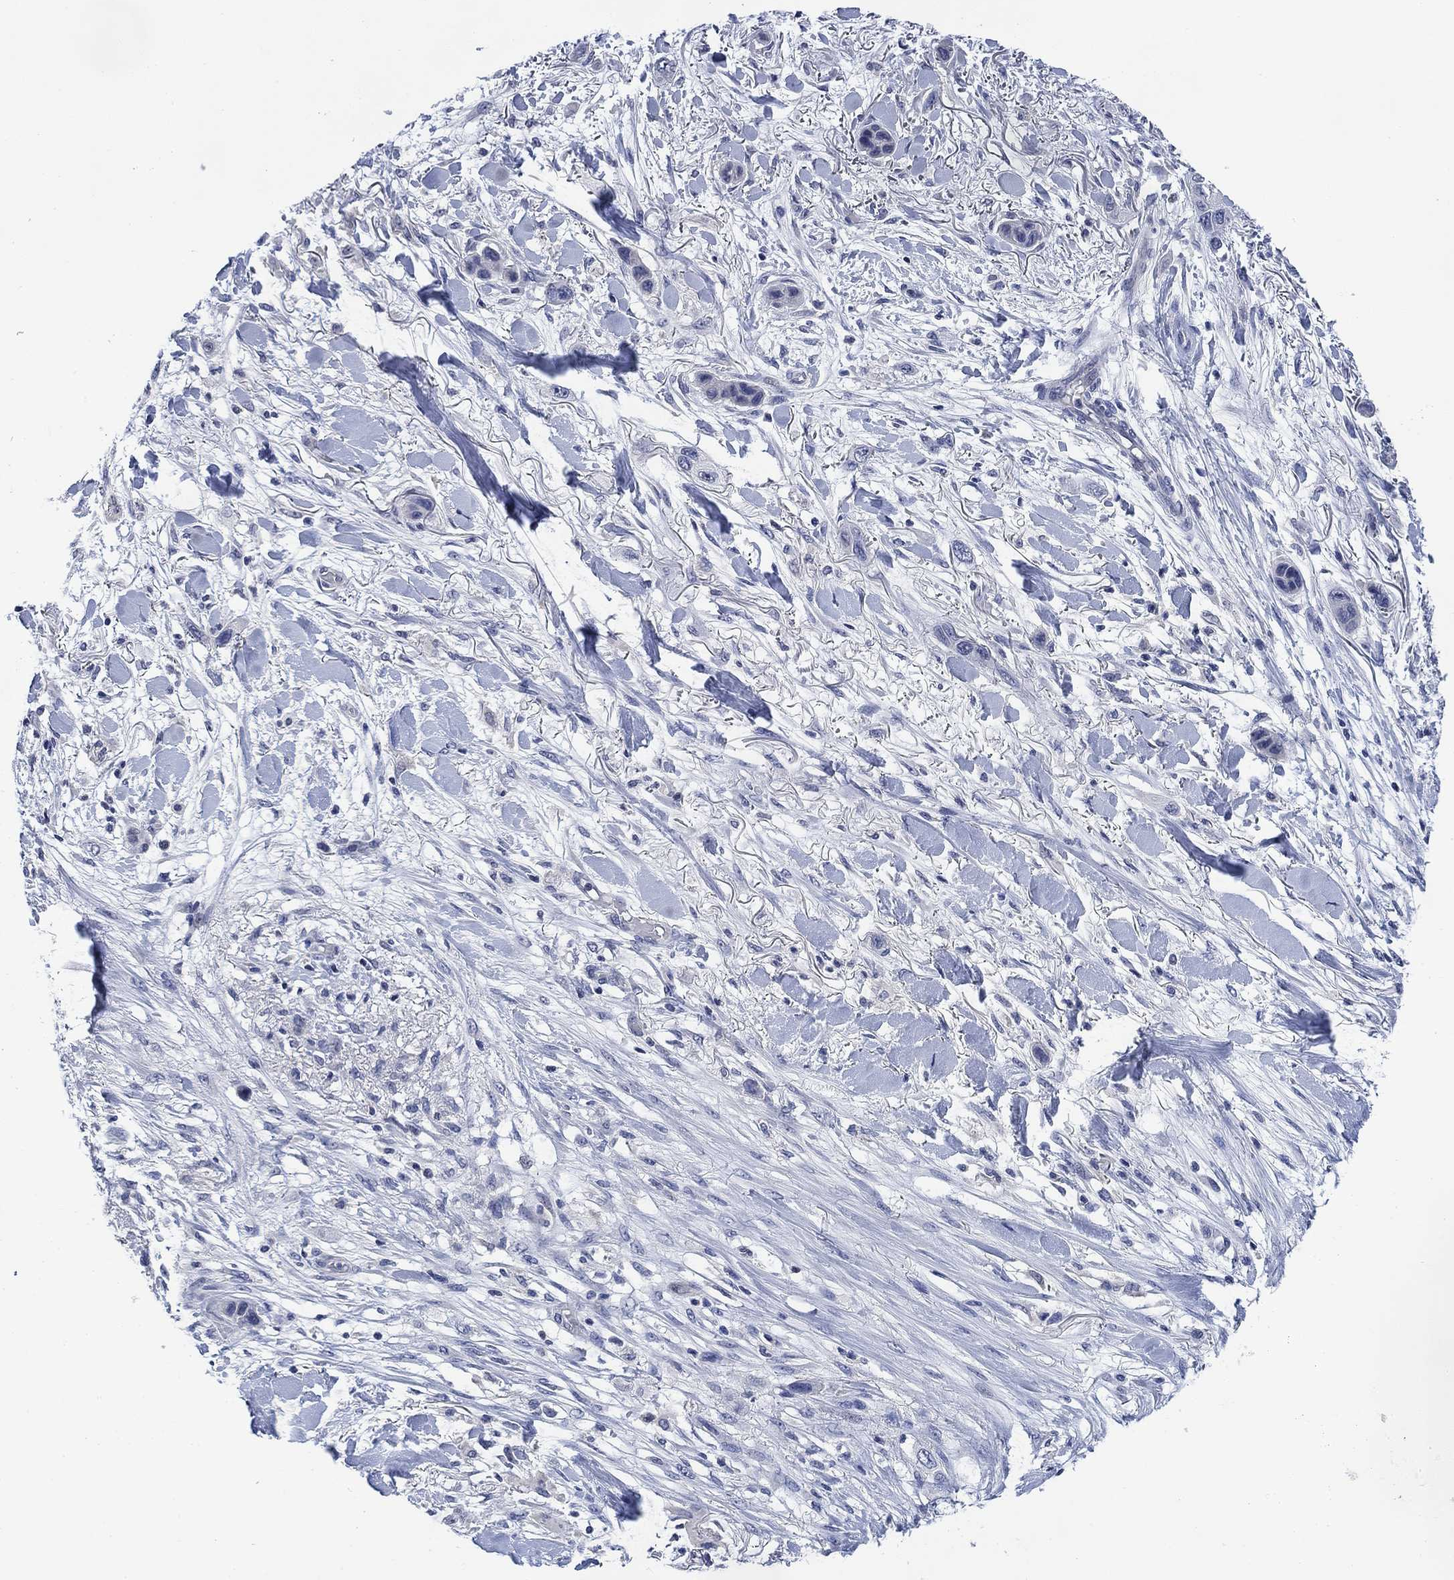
{"staining": {"intensity": "negative", "quantity": "none", "location": "none"}, "tissue": "skin cancer", "cell_type": "Tumor cells", "image_type": "cancer", "snomed": [{"axis": "morphology", "description": "Squamous cell carcinoma, NOS"}, {"axis": "topography", "description": "Skin"}], "caption": "IHC of skin squamous cell carcinoma reveals no staining in tumor cells. (DAB immunohistochemistry with hematoxylin counter stain).", "gene": "DAZL", "patient": {"sex": "male", "age": 79}}